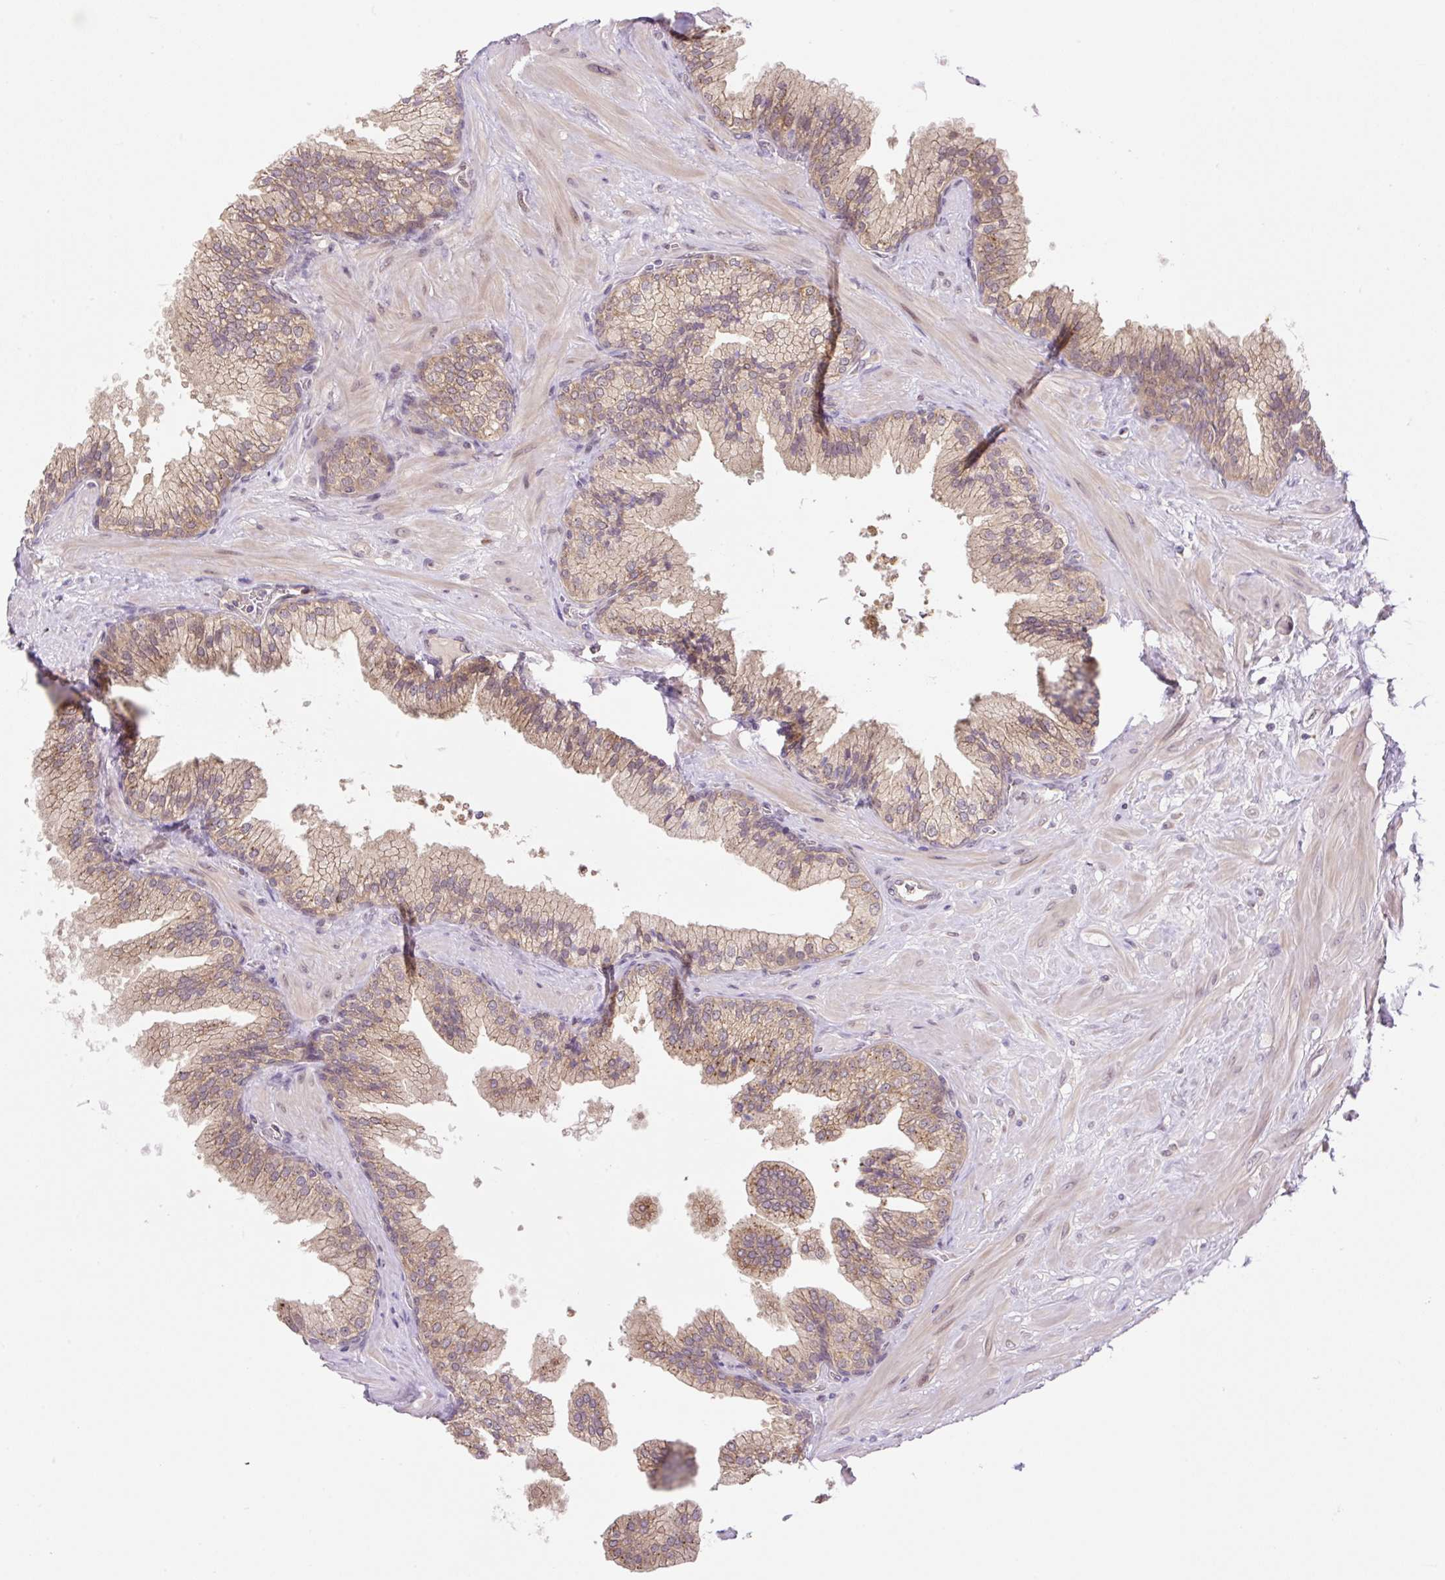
{"staining": {"intensity": "moderate", "quantity": ">75%", "location": "cytoplasmic/membranous"}, "tissue": "prostate cancer", "cell_type": "Tumor cells", "image_type": "cancer", "snomed": [{"axis": "morphology", "description": "Adenocarcinoma, High grade"}, {"axis": "topography", "description": "Prostate"}], "caption": "Moderate cytoplasmic/membranous positivity is appreciated in about >75% of tumor cells in prostate cancer (high-grade adenocarcinoma).", "gene": "VPS25", "patient": {"sex": "male", "age": 55}}